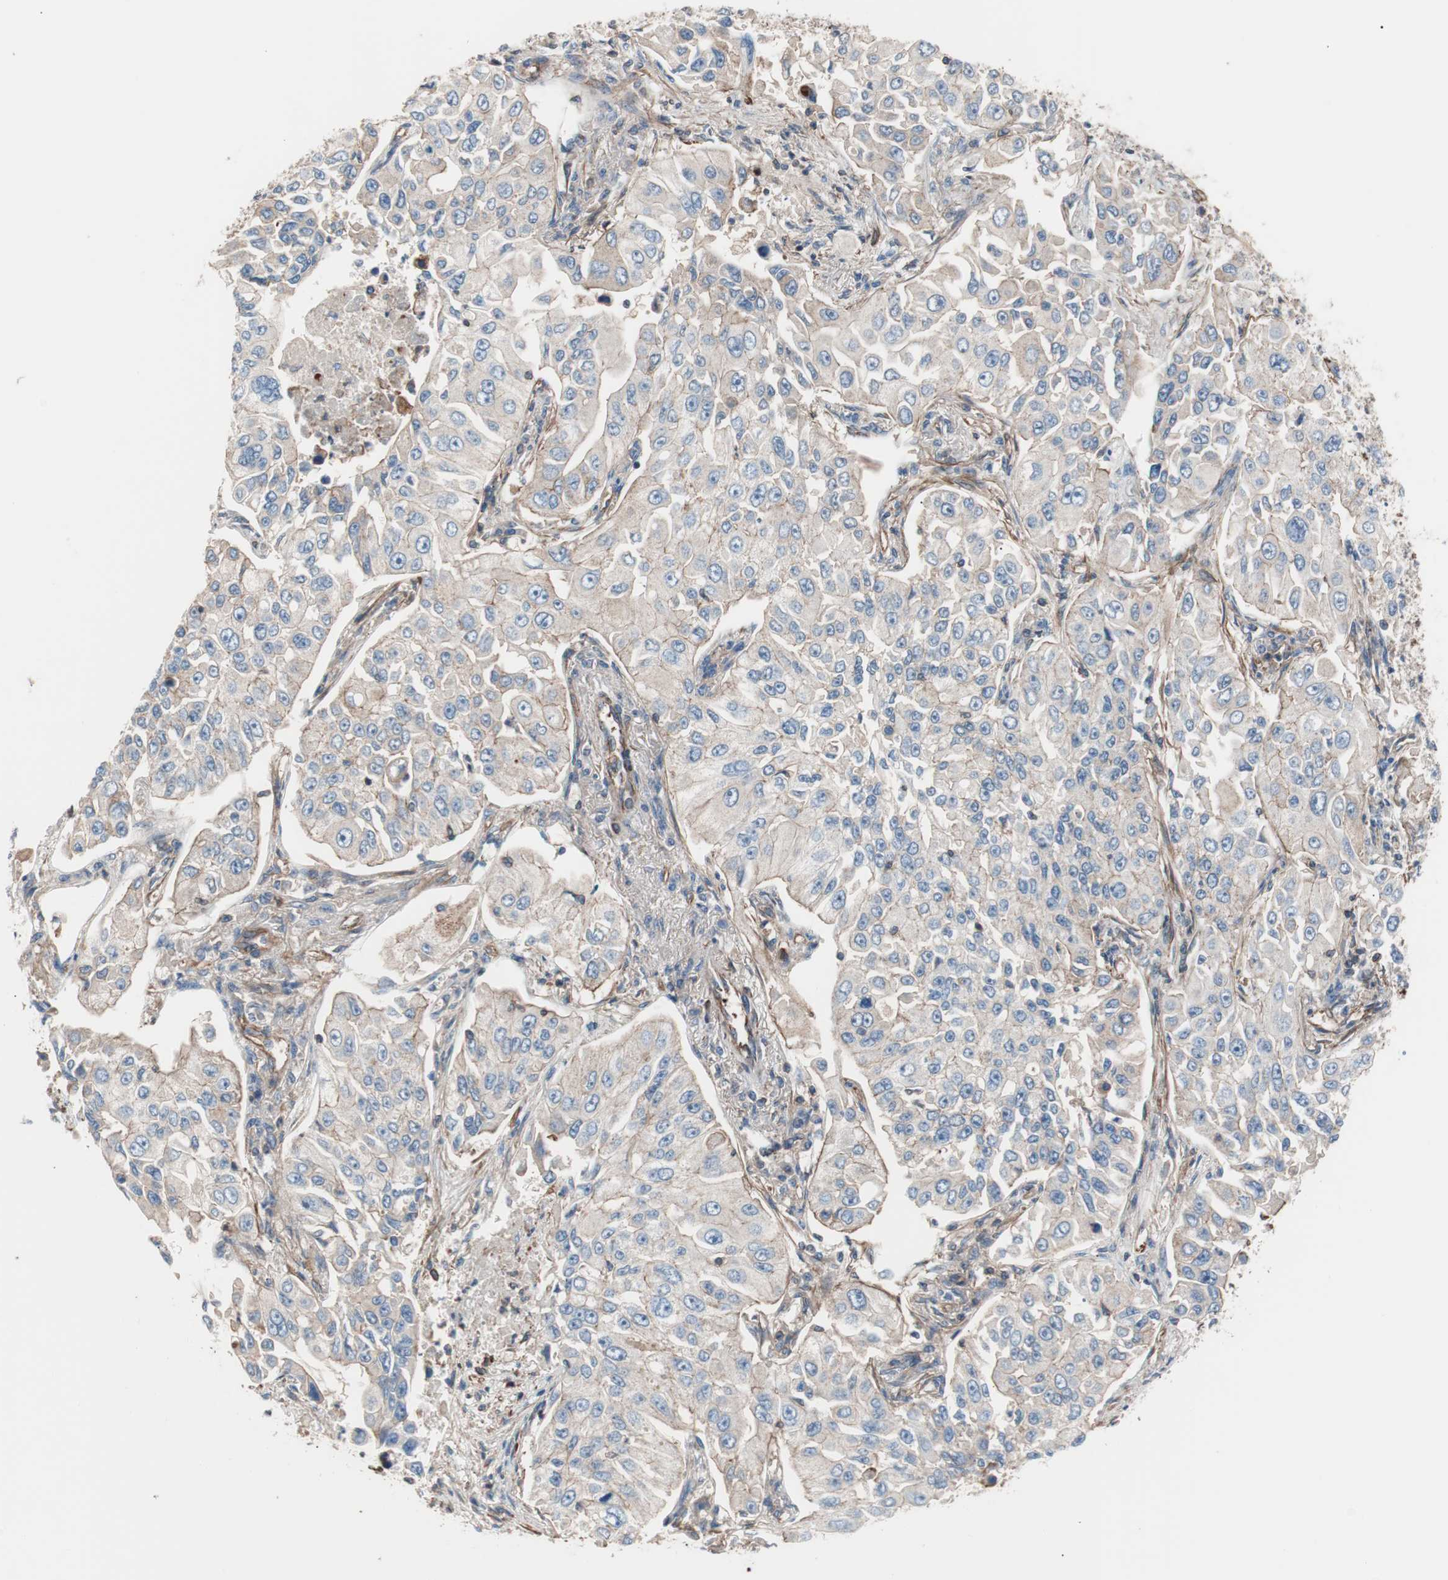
{"staining": {"intensity": "weak", "quantity": "25%-75%", "location": "cytoplasmic/membranous"}, "tissue": "lung cancer", "cell_type": "Tumor cells", "image_type": "cancer", "snomed": [{"axis": "morphology", "description": "Adenocarcinoma, NOS"}, {"axis": "topography", "description": "Lung"}], "caption": "Lung cancer (adenocarcinoma) stained with DAB IHC displays low levels of weak cytoplasmic/membranous expression in about 25%-75% of tumor cells. Nuclei are stained in blue.", "gene": "GPR160", "patient": {"sex": "male", "age": 84}}